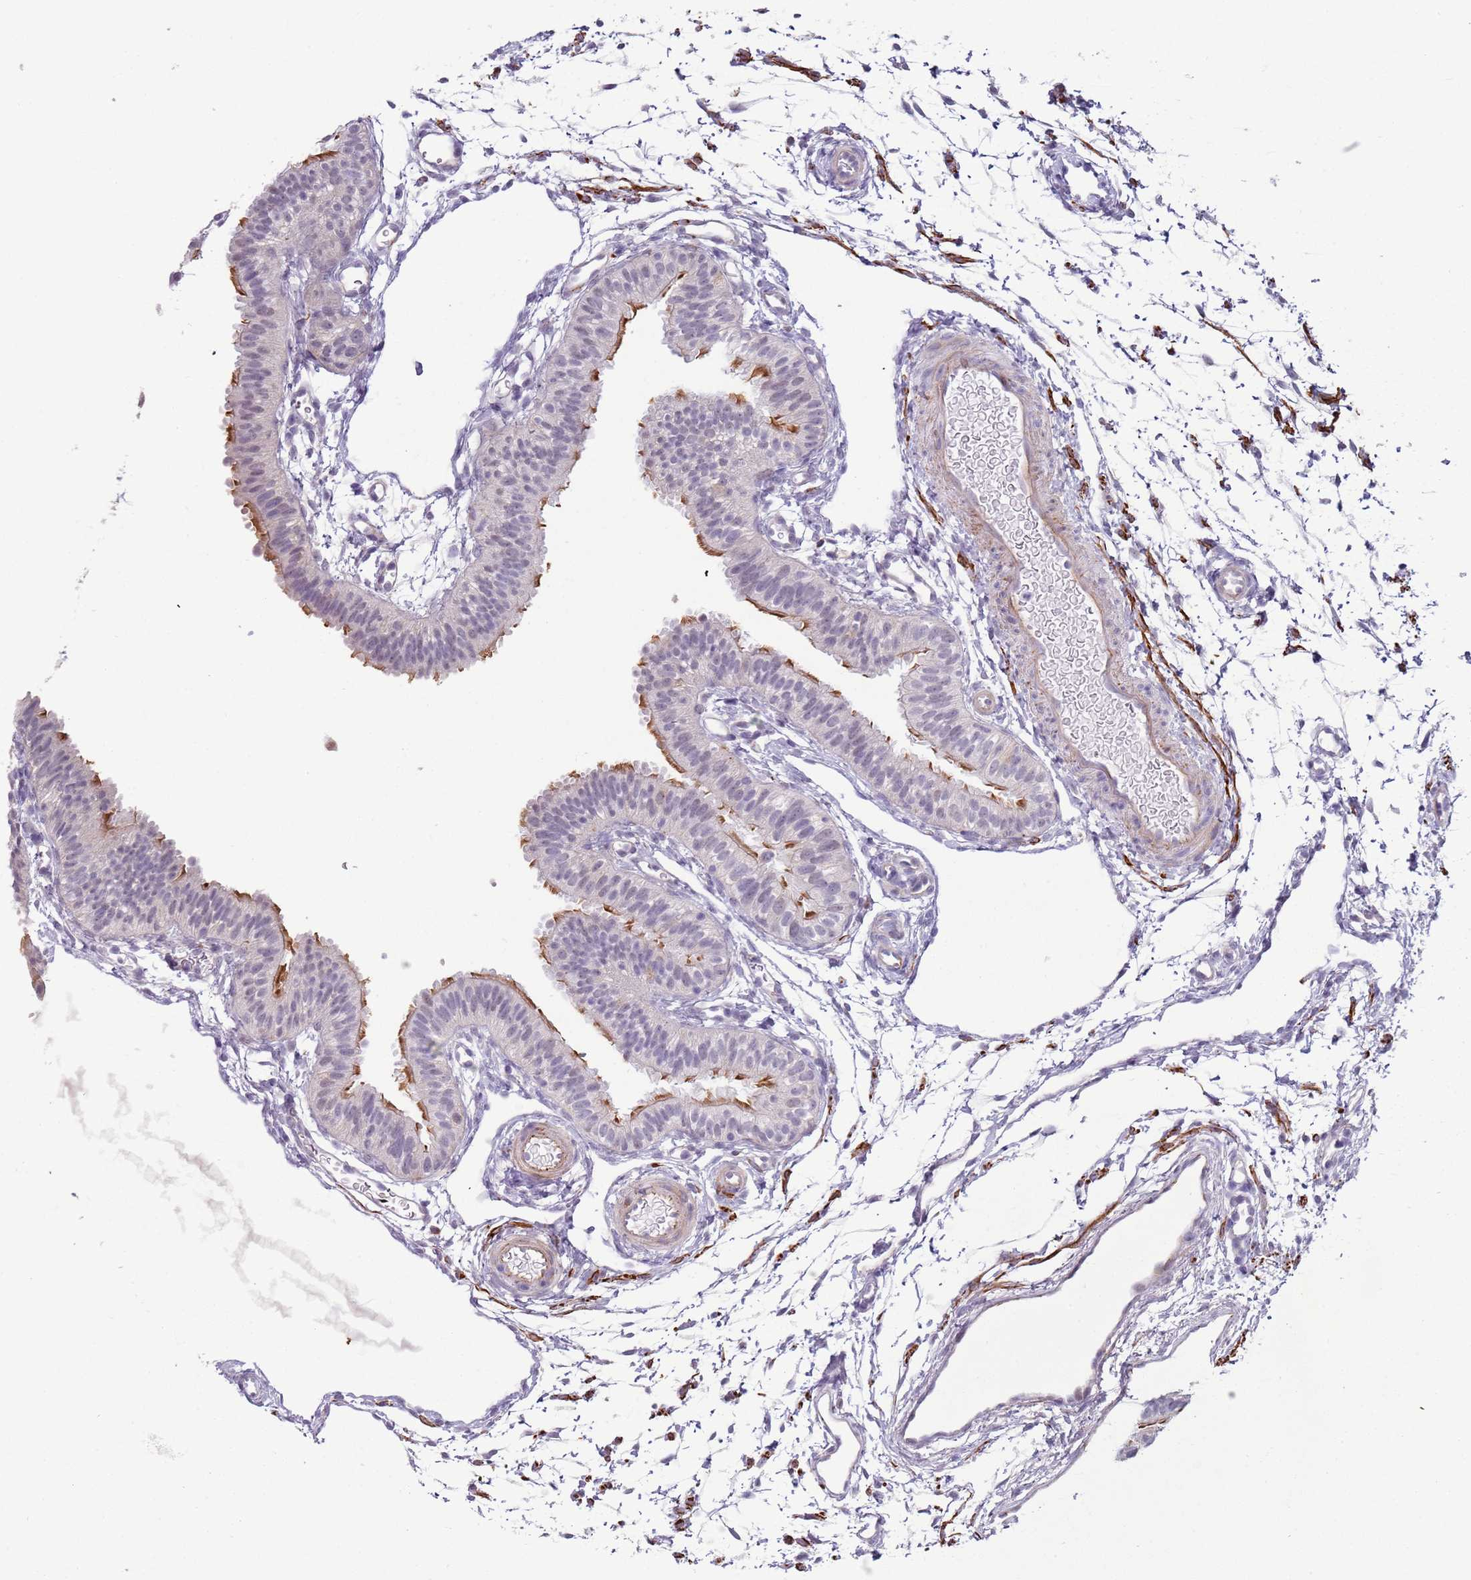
{"staining": {"intensity": "moderate", "quantity": "<25%", "location": "cytoplasmic/membranous"}, "tissue": "fallopian tube", "cell_type": "Glandular cells", "image_type": "normal", "snomed": [{"axis": "morphology", "description": "Normal tissue, NOS"}, {"axis": "topography", "description": "Fallopian tube"}], "caption": "About <25% of glandular cells in normal fallopian tube show moderate cytoplasmic/membranous protein expression as visualized by brown immunohistochemical staining.", "gene": "ENSG00000271254", "patient": {"sex": "female", "age": 35}}